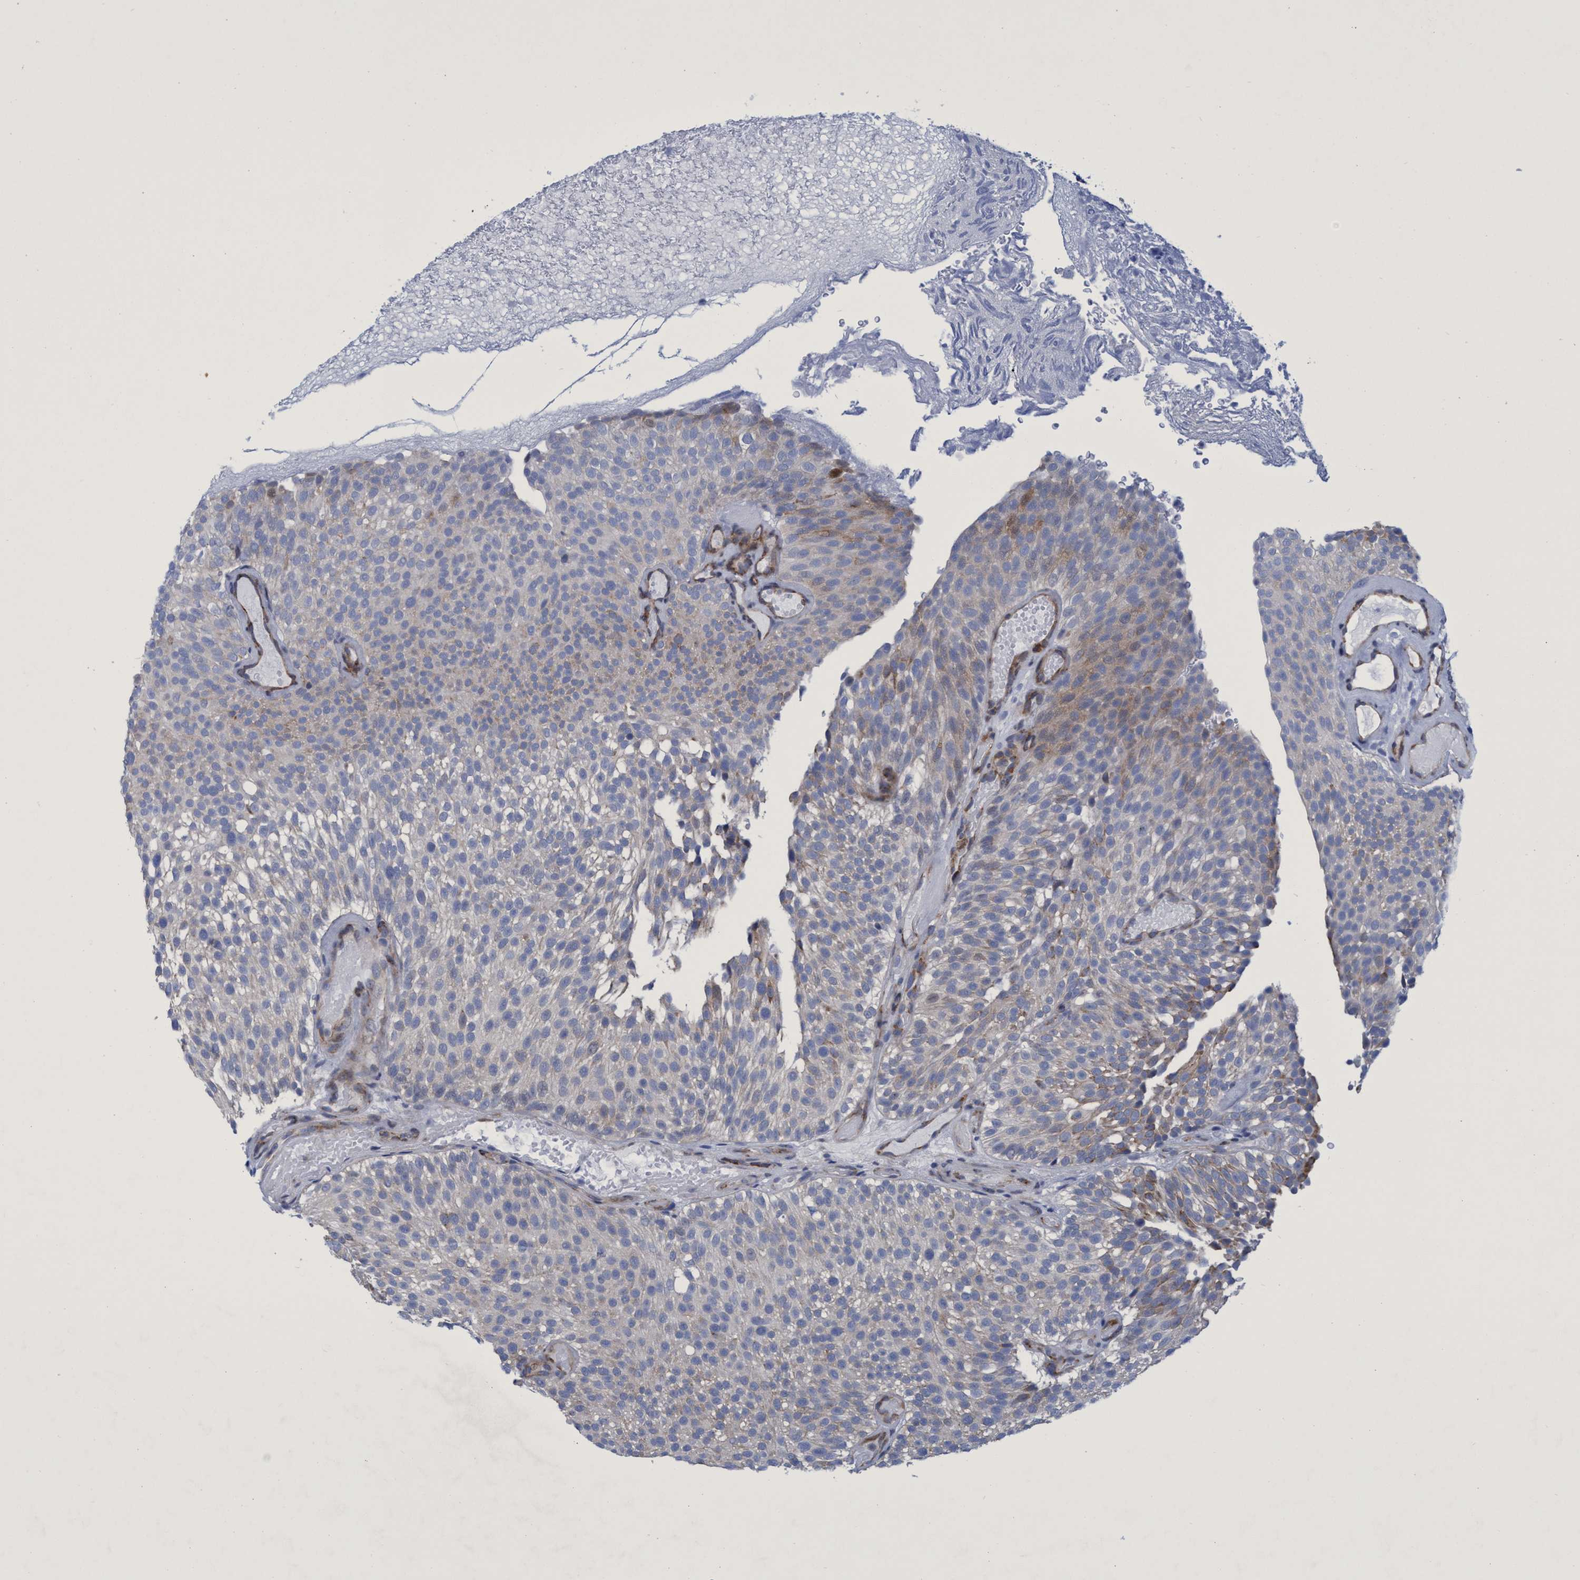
{"staining": {"intensity": "weak", "quantity": "<25%", "location": "cytoplasmic/membranous"}, "tissue": "urothelial cancer", "cell_type": "Tumor cells", "image_type": "cancer", "snomed": [{"axis": "morphology", "description": "Urothelial carcinoma, Low grade"}, {"axis": "topography", "description": "Urinary bladder"}], "caption": "This is an immunohistochemistry histopathology image of urothelial cancer. There is no positivity in tumor cells.", "gene": "R3HCC1", "patient": {"sex": "male", "age": 78}}